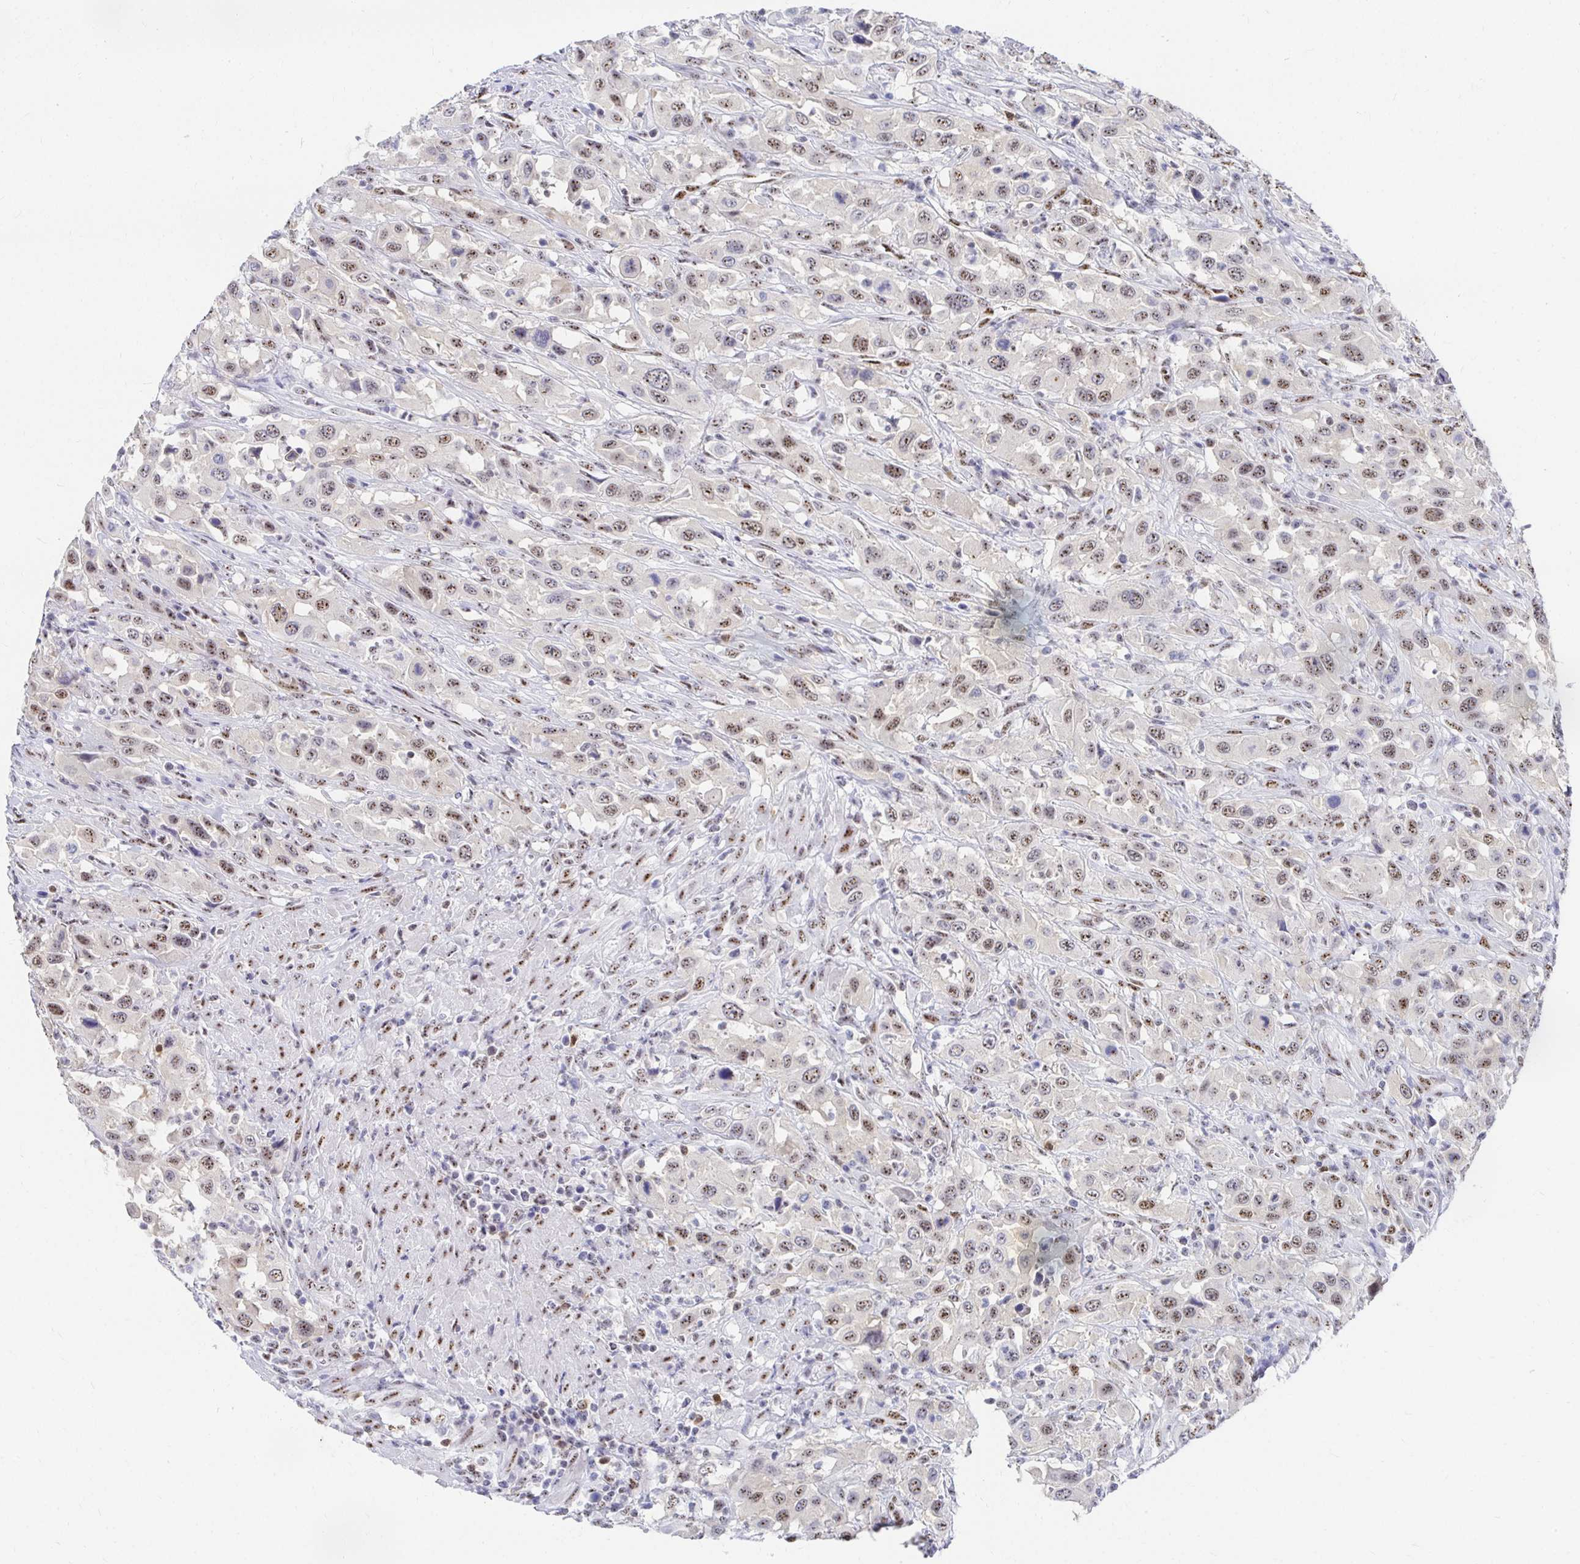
{"staining": {"intensity": "moderate", "quantity": "25%-75%", "location": "nuclear"}, "tissue": "urothelial cancer", "cell_type": "Tumor cells", "image_type": "cancer", "snomed": [{"axis": "morphology", "description": "Urothelial carcinoma, High grade"}, {"axis": "topography", "description": "Urinary bladder"}], "caption": "Tumor cells display medium levels of moderate nuclear expression in approximately 25%-75% of cells in human high-grade urothelial carcinoma.", "gene": "CLIC3", "patient": {"sex": "male", "age": 61}}